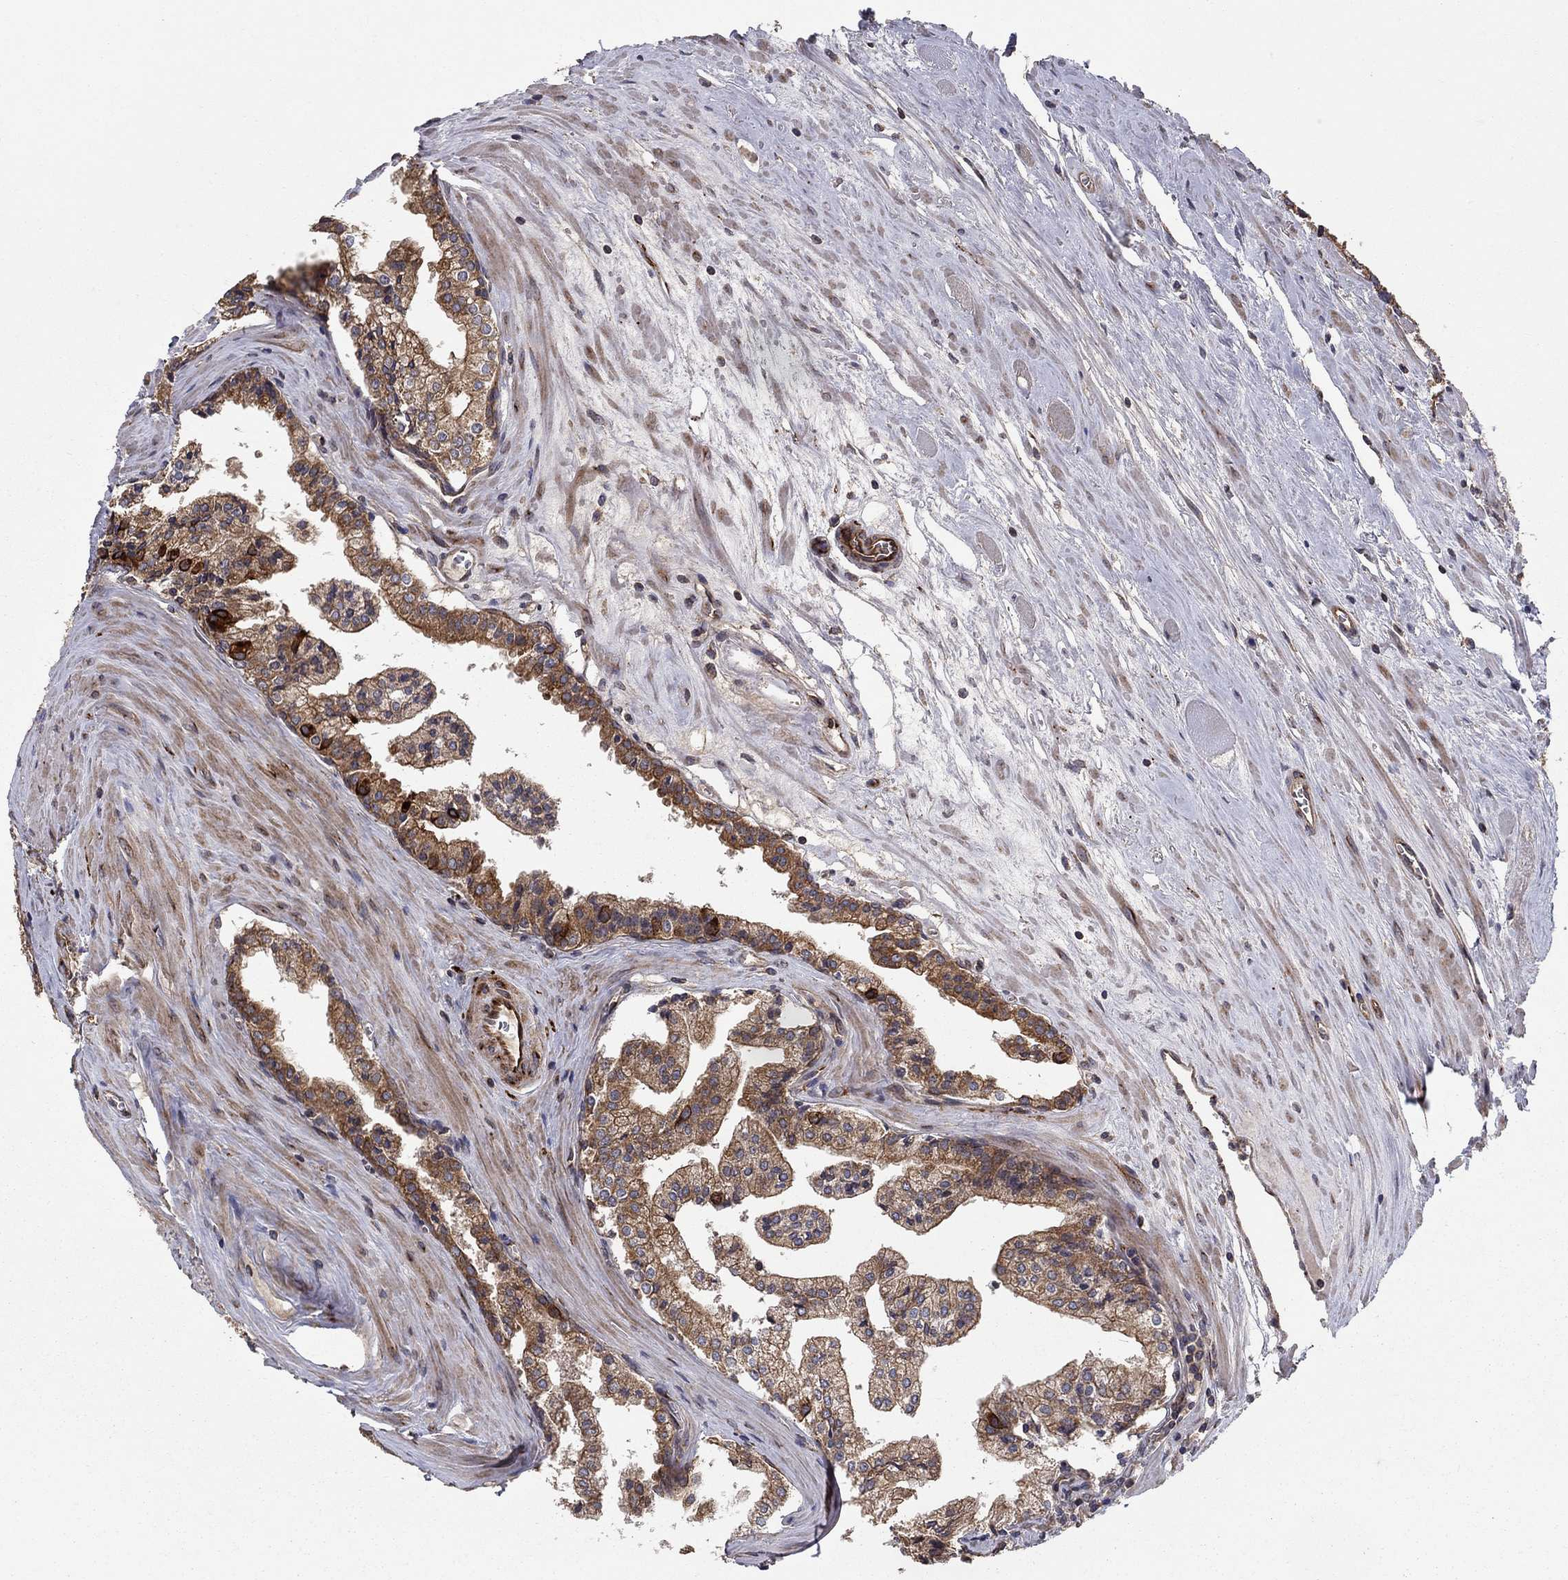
{"staining": {"intensity": "strong", "quantity": "<25%", "location": "cytoplasmic/membranous"}, "tissue": "prostate cancer", "cell_type": "Tumor cells", "image_type": "cancer", "snomed": [{"axis": "morphology", "description": "Adenocarcinoma, NOS"}, {"axis": "topography", "description": "Prostate"}], "caption": "Immunohistochemical staining of prostate cancer reveals medium levels of strong cytoplasmic/membranous positivity in approximately <25% of tumor cells.", "gene": "BMERB1", "patient": {"sex": "male", "age": 72}}